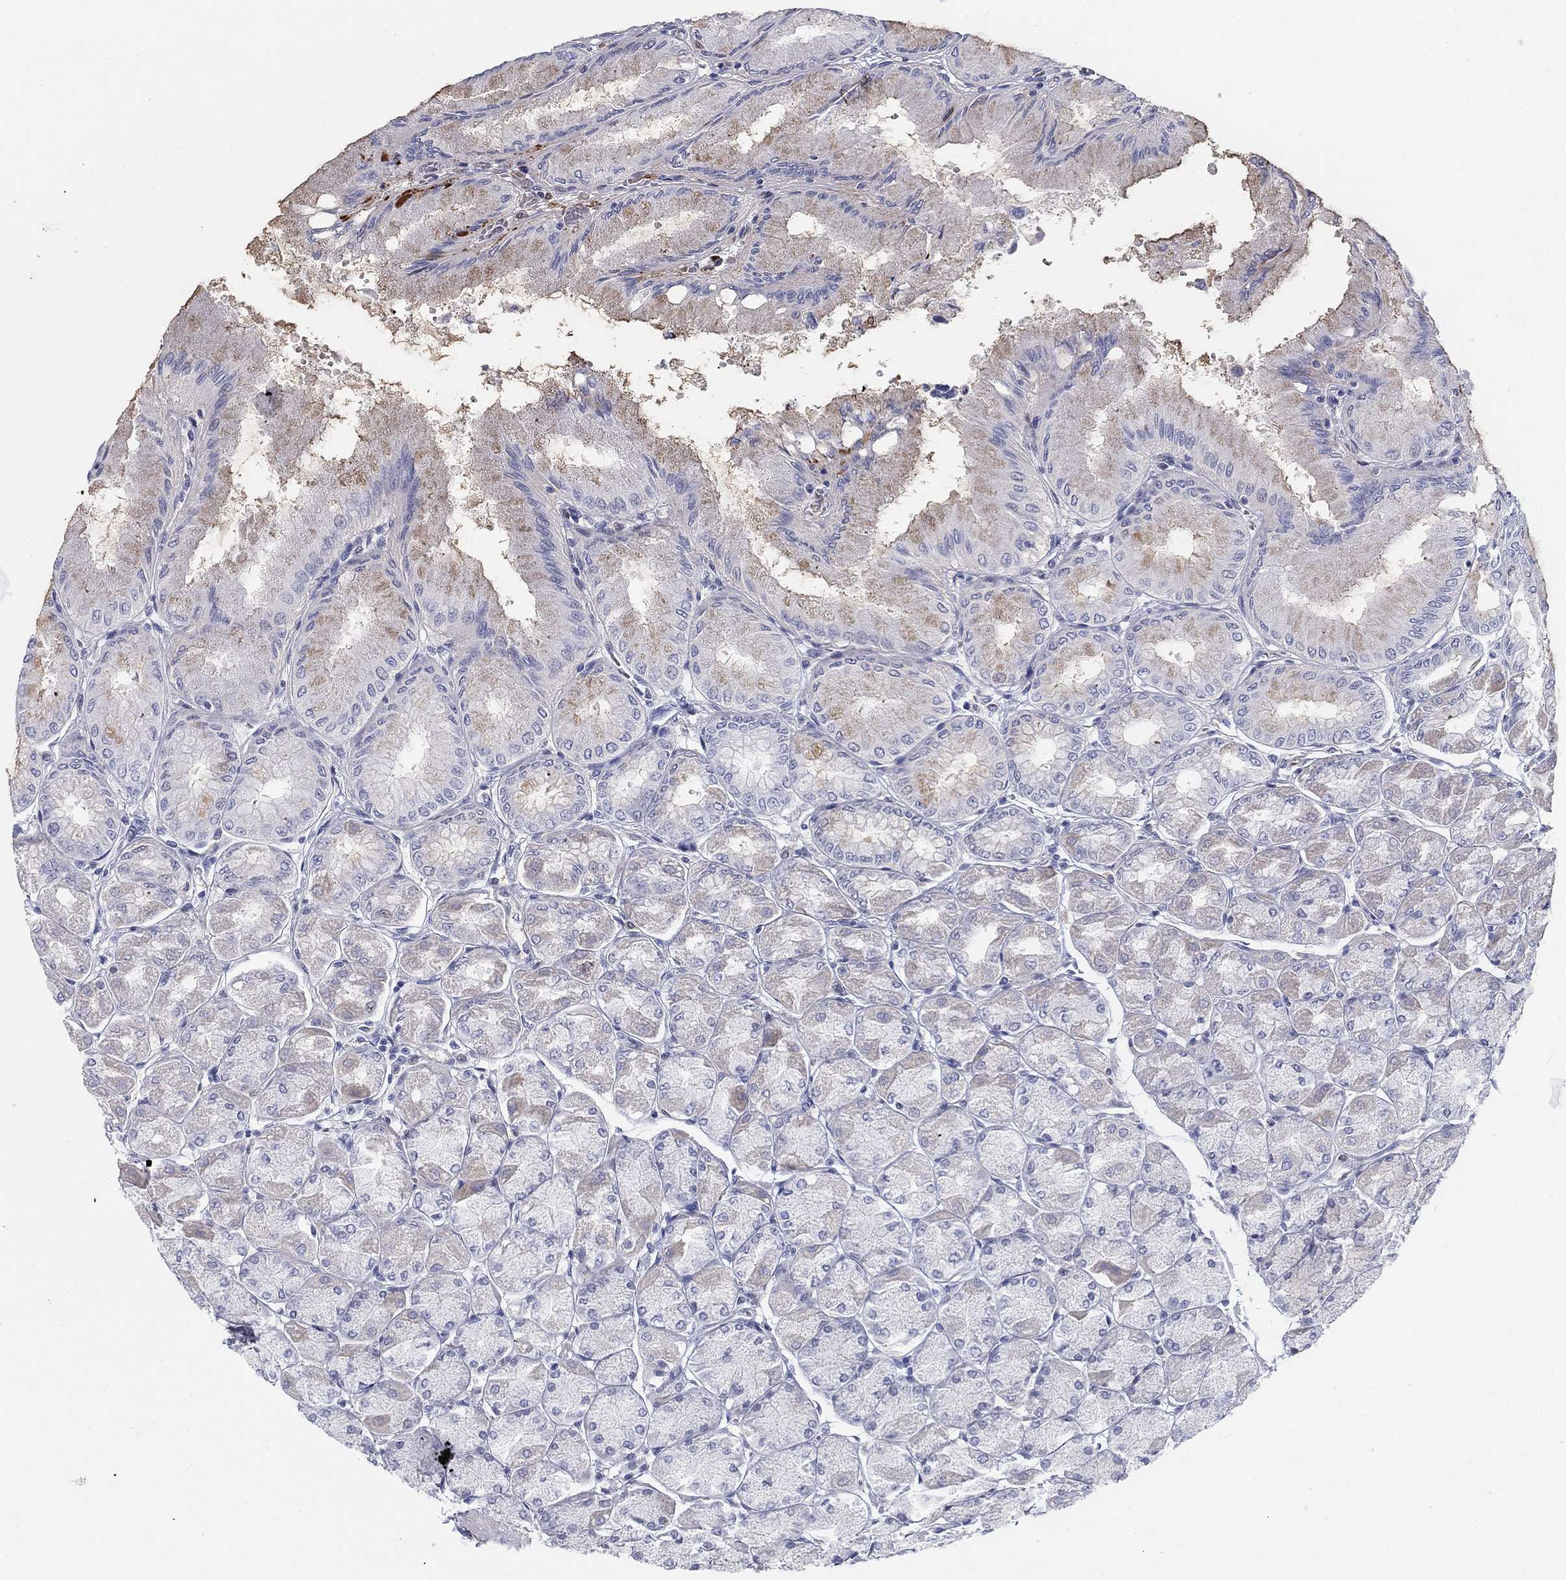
{"staining": {"intensity": "weak", "quantity": "25%-75%", "location": "cytoplasmic/membranous"}, "tissue": "stomach", "cell_type": "Glandular cells", "image_type": "normal", "snomed": [{"axis": "morphology", "description": "Normal tissue, NOS"}, {"axis": "topography", "description": "Stomach, upper"}], "caption": "A high-resolution photomicrograph shows immunohistochemistry staining of benign stomach, which exhibits weak cytoplasmic/membranous staining in approximately 25%-75% of glandular cells.", "gene": "HEATR4", "patient": {"sex": "male", "age": 60}}